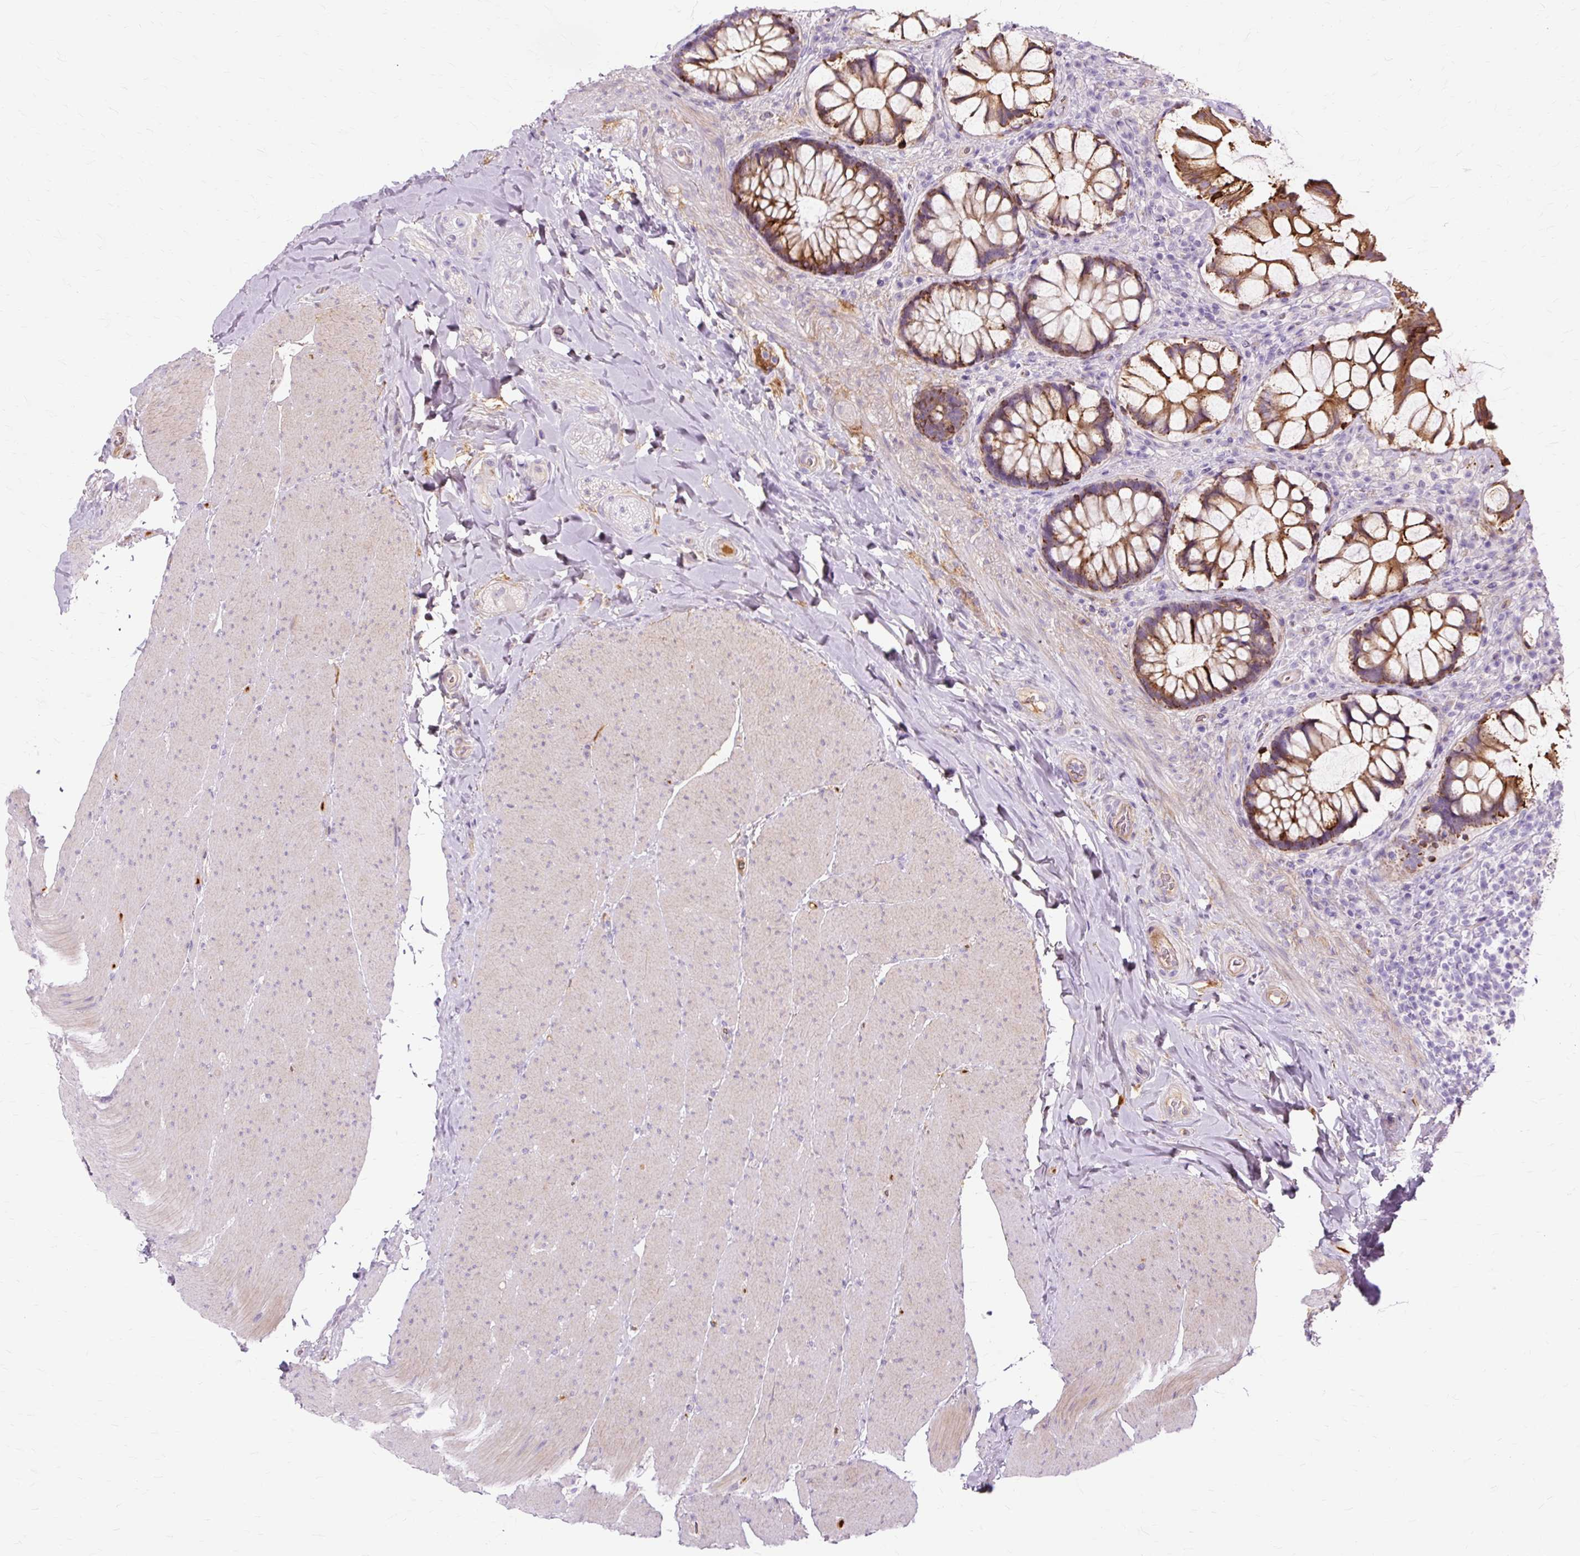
{"staining": {"intensity": "strong", "quantity": ">75%", "location": "cytoplasmic/membranous"}, "tissue": "rectum", "cell_type": "Glandular cells", "image_type": "normal", "snomed": [{"axis": "morphology", "description": "Normal tissue, NOS"}, {"axis": "topography", "description": "Rectum"}], "caption": "Immunohistochemistry histopathology image of normal rectum: rectum stained using IHC reveals high levels of strong protein expression localized specifically in the cytoplasmic/membranous of glandular cells, appearing as a cytoplasmic/membranous brown color.", "gene": "DCTN4", "patient": {"sex": "female", "age": 58}}